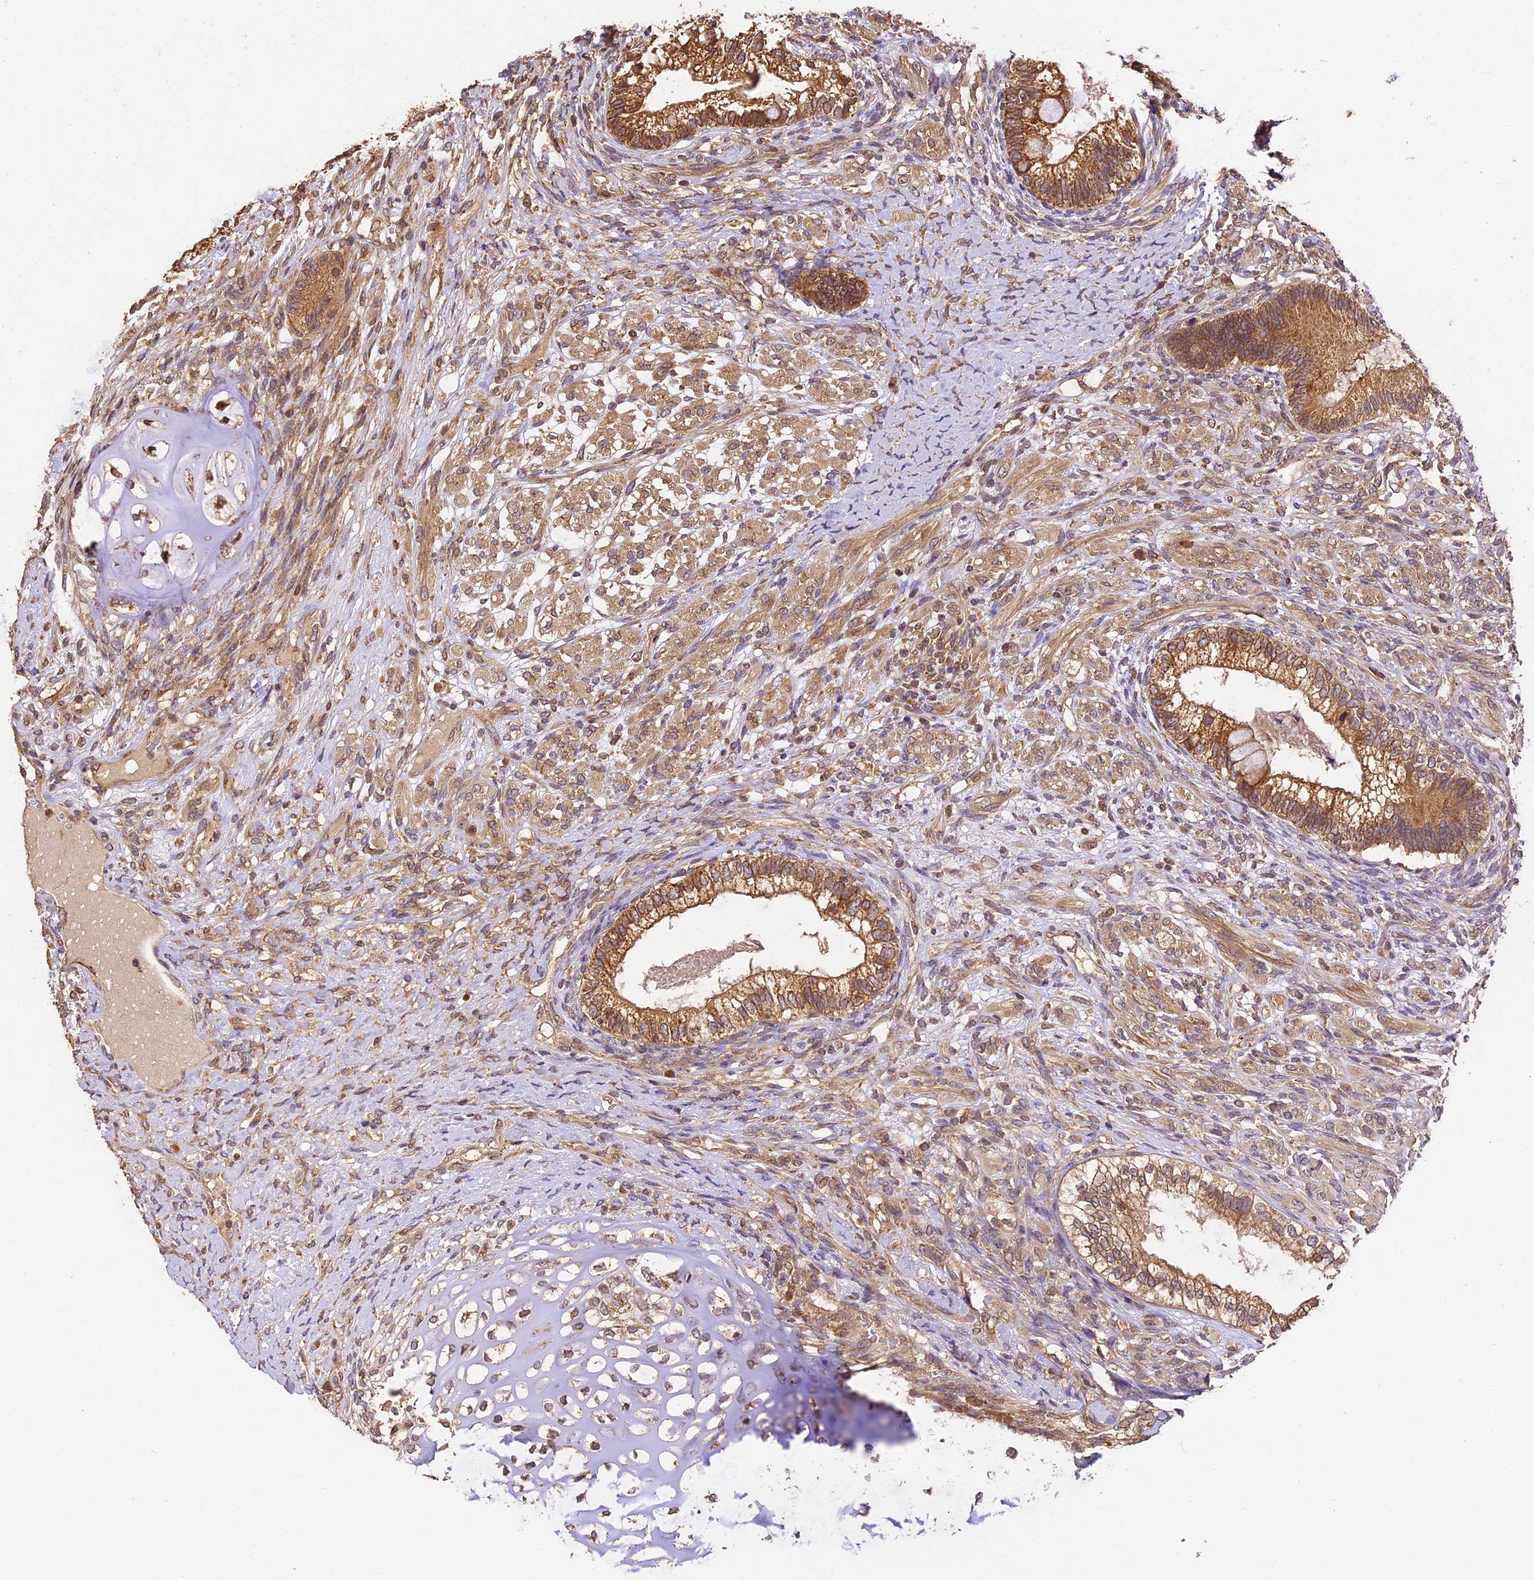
{"staining": {"intensity": "moderate", "quantity": ">75%", "location": "cytoplasmic/membranous"}, "tissue": "testis cancer", "cell_type": "Tumor cells", "image_type": "cancer", "snomed": [{"axis": "morphology", "description": "Seminoma, NOS"}, {"axis": "morphology", "description": "Carcinoma, Embryonal, NOS"}, {"axis": "topography", "description": "Testis"}], "caption": "Testis cancer tissue shows moderate cytoplasmic/membranous expression in about >75% of tumor cells", "gene": "BRAP", "patient": {"sex": "male", "age": 28}}